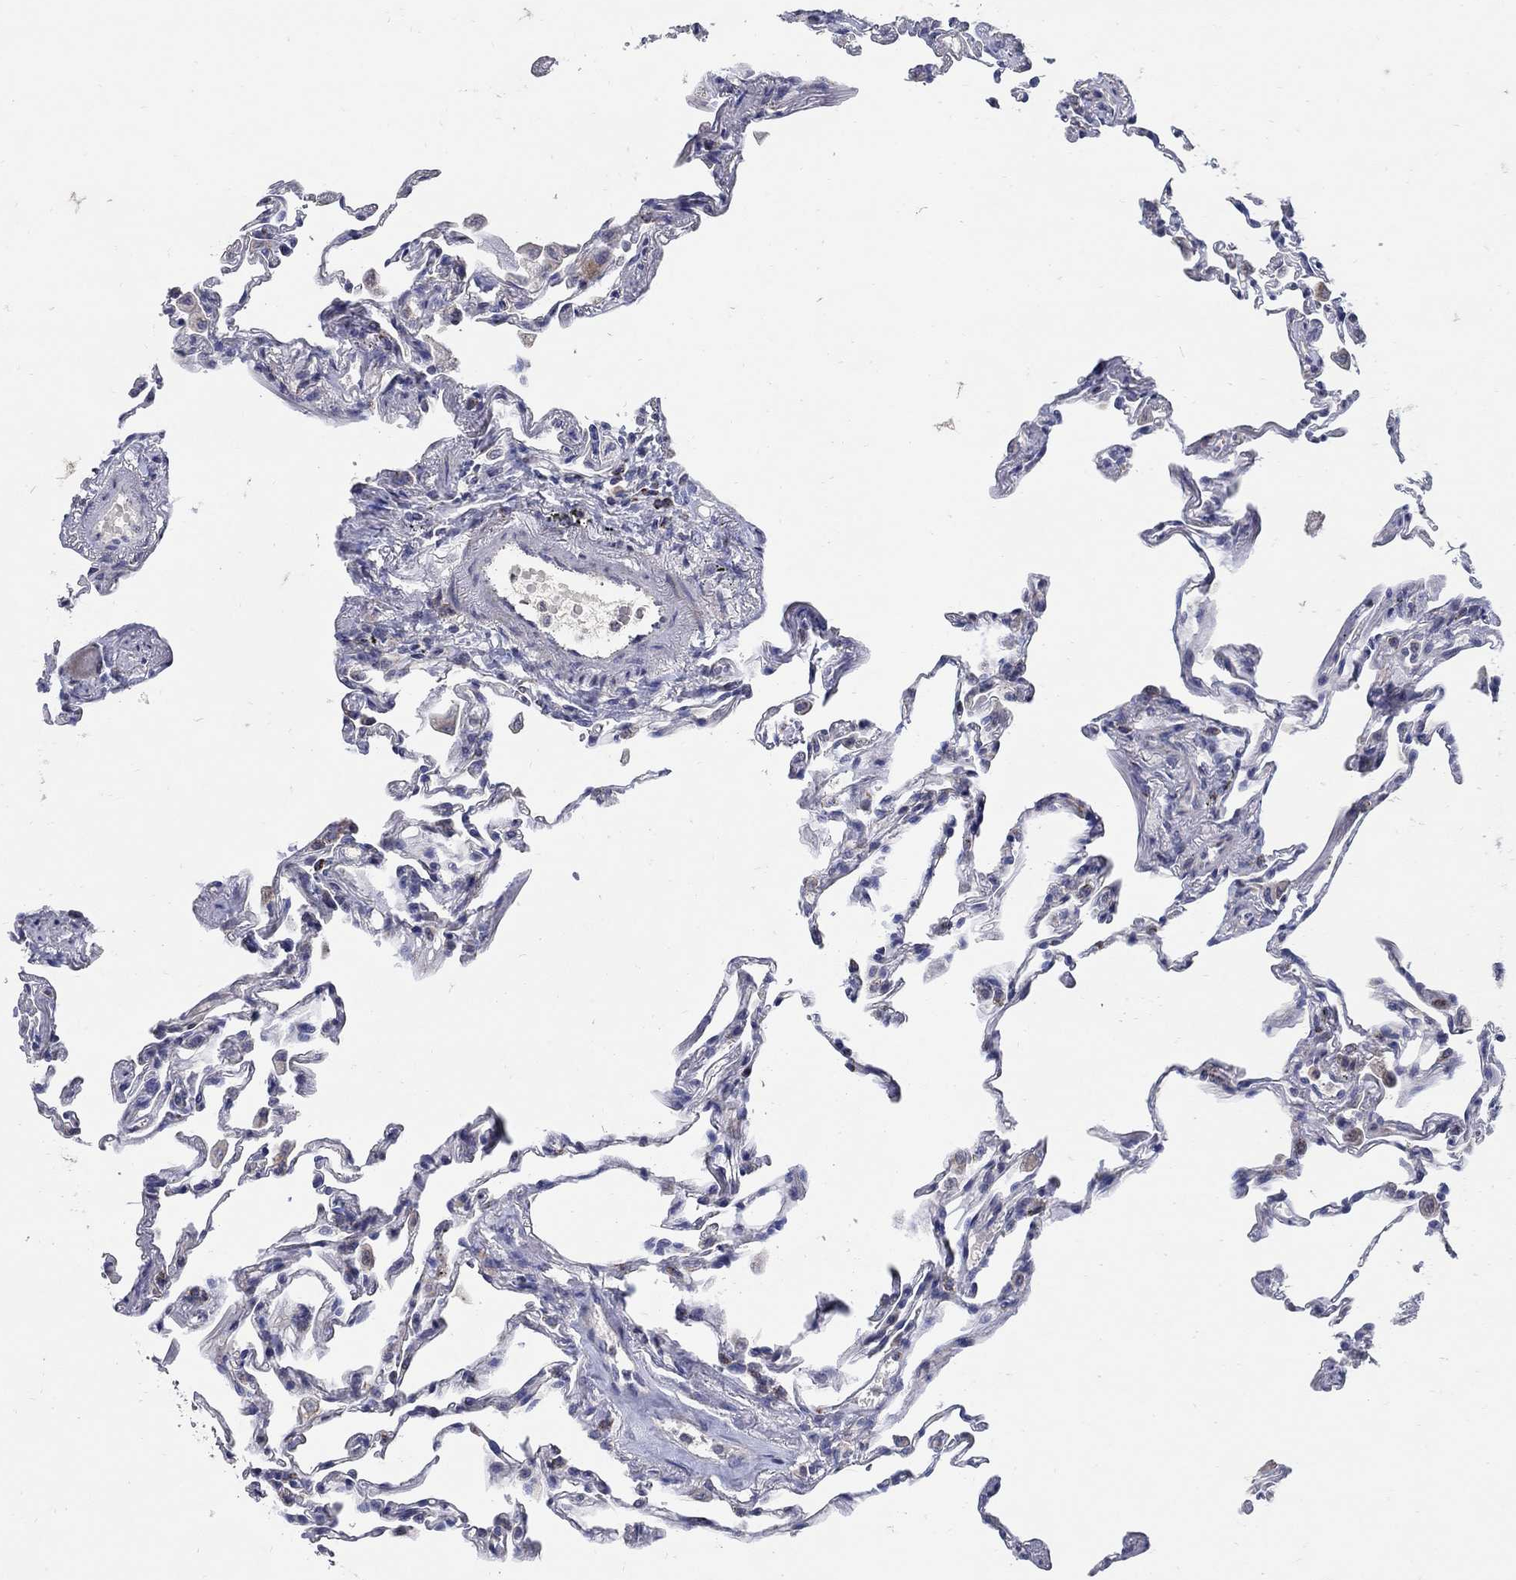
{"staining": {"intensity": "negative", "quantity": "none", "location": "none"}, "tissue": "lung", "cell_type": "Alveolar cells", "image_type": "normal", "snomed": [{"axis": "morphology", "description": "Normal tissue, NOS"}, {"axis": "topography", "description": "Lung"}], "caption": "Protein analysis of unremarkable lung shows no significant staining in alveolar cells. Brightfield microscopy of immunohistochemistry stained with DAB (brown) and hematoxylin (blue), captured at high magnification.", "gene": "HMX2", "patient": {"sex": "female", "age": 57}}